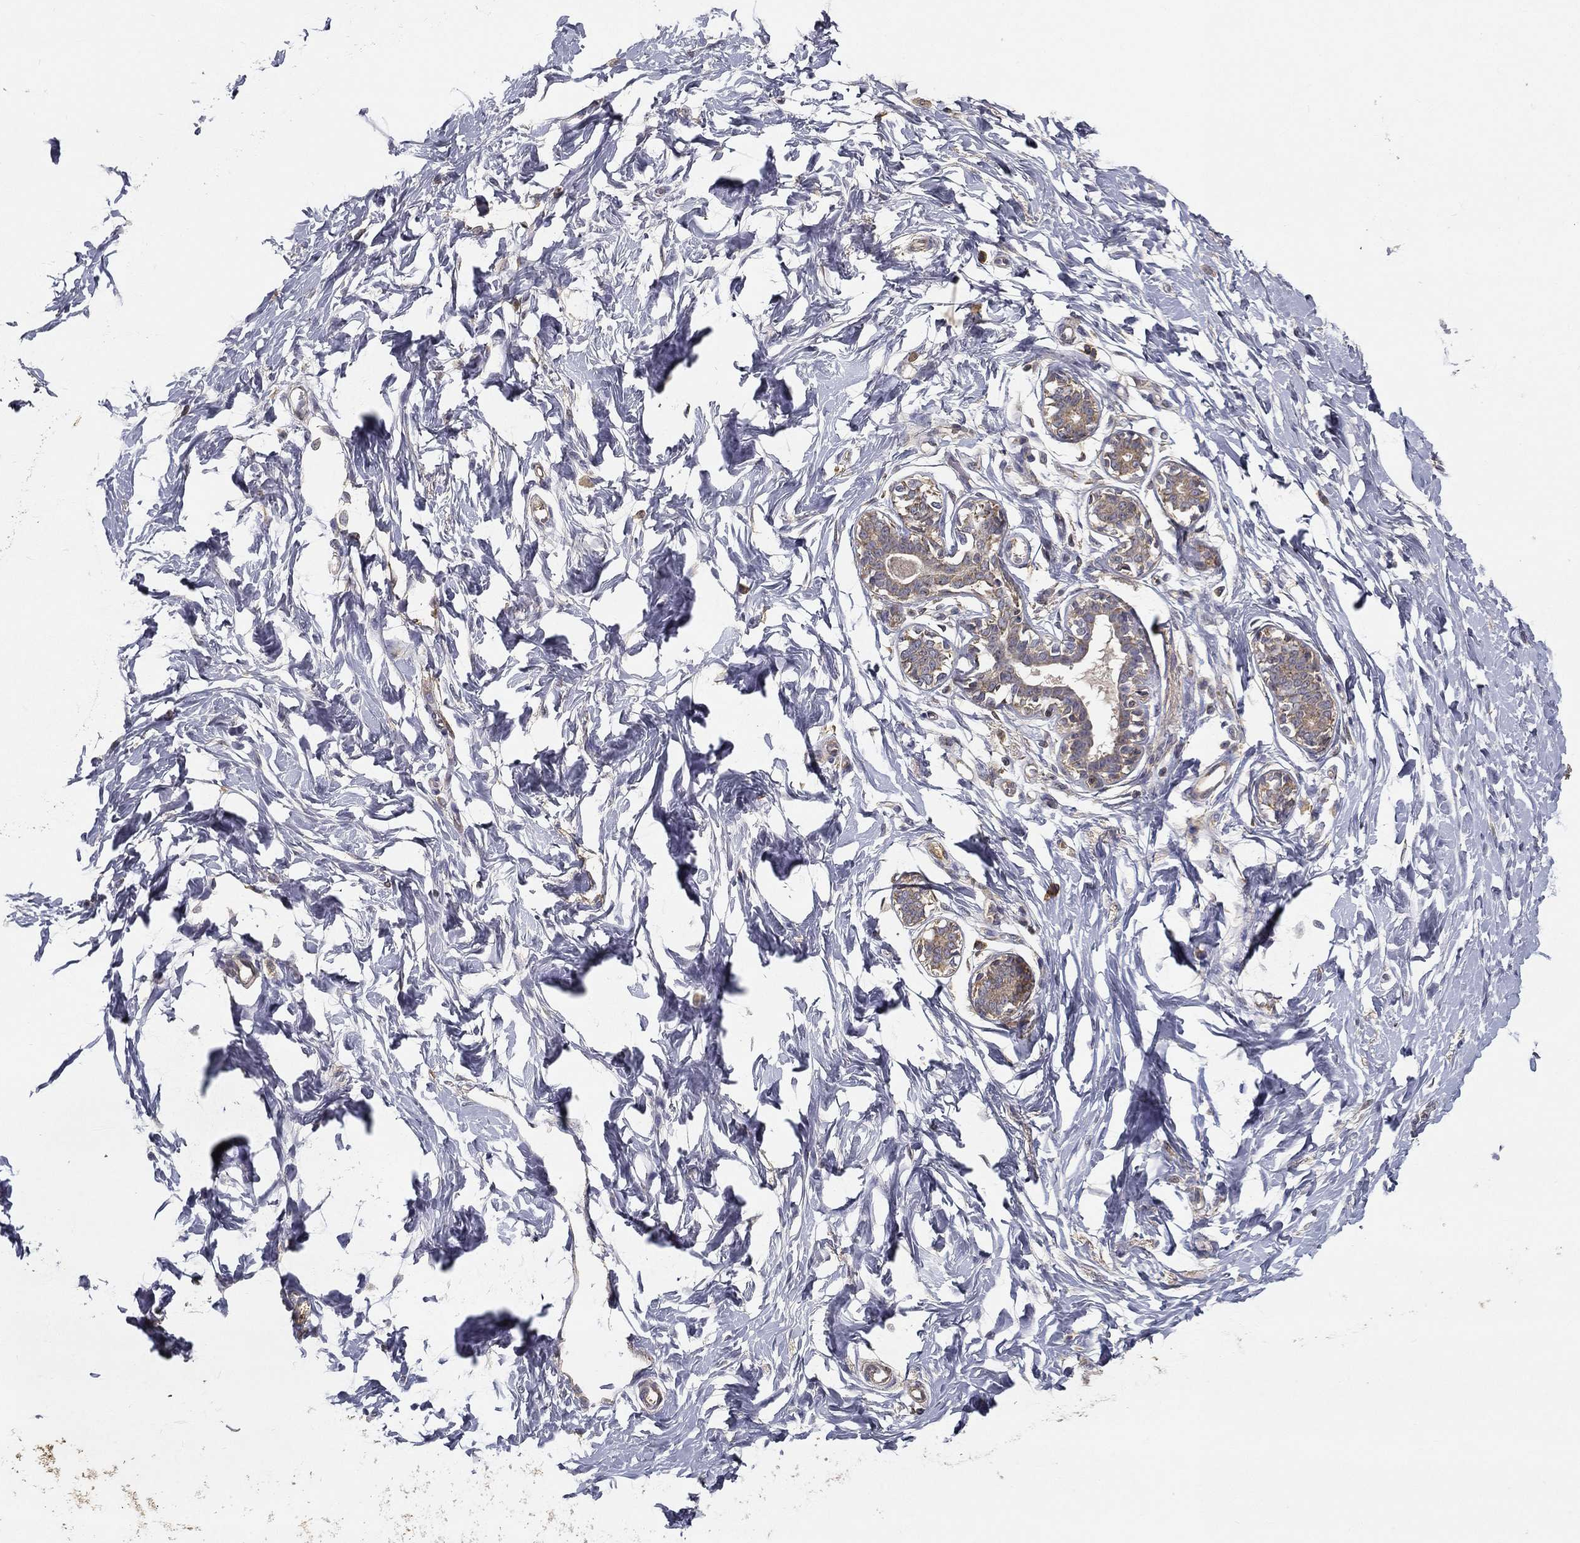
{"staining": {"intensity": "weak", "quantity": "25%-75%", "location": "cytoplasmic/membranous"}, "tissue": "breast", "cell_type": "Glandular cells", "image_type": "normal", "snomed": [{"axis": "morphology", "description": "Normal tissue, NOS"}, {"axis": "morphology", "description": "Lobular carcinoma, in situ"}, {"axis": "topography", "description": "Breast"}], "caption": "Protein staining of normal breast reveals weak cytoplasmic/membranous positivity in about 25%-75% of glandular cells. (brown staining indicates protein expression, while blue staining denotes nuclei).", "gene": "MT", "patient": {"sex": "female", "age": 35}}